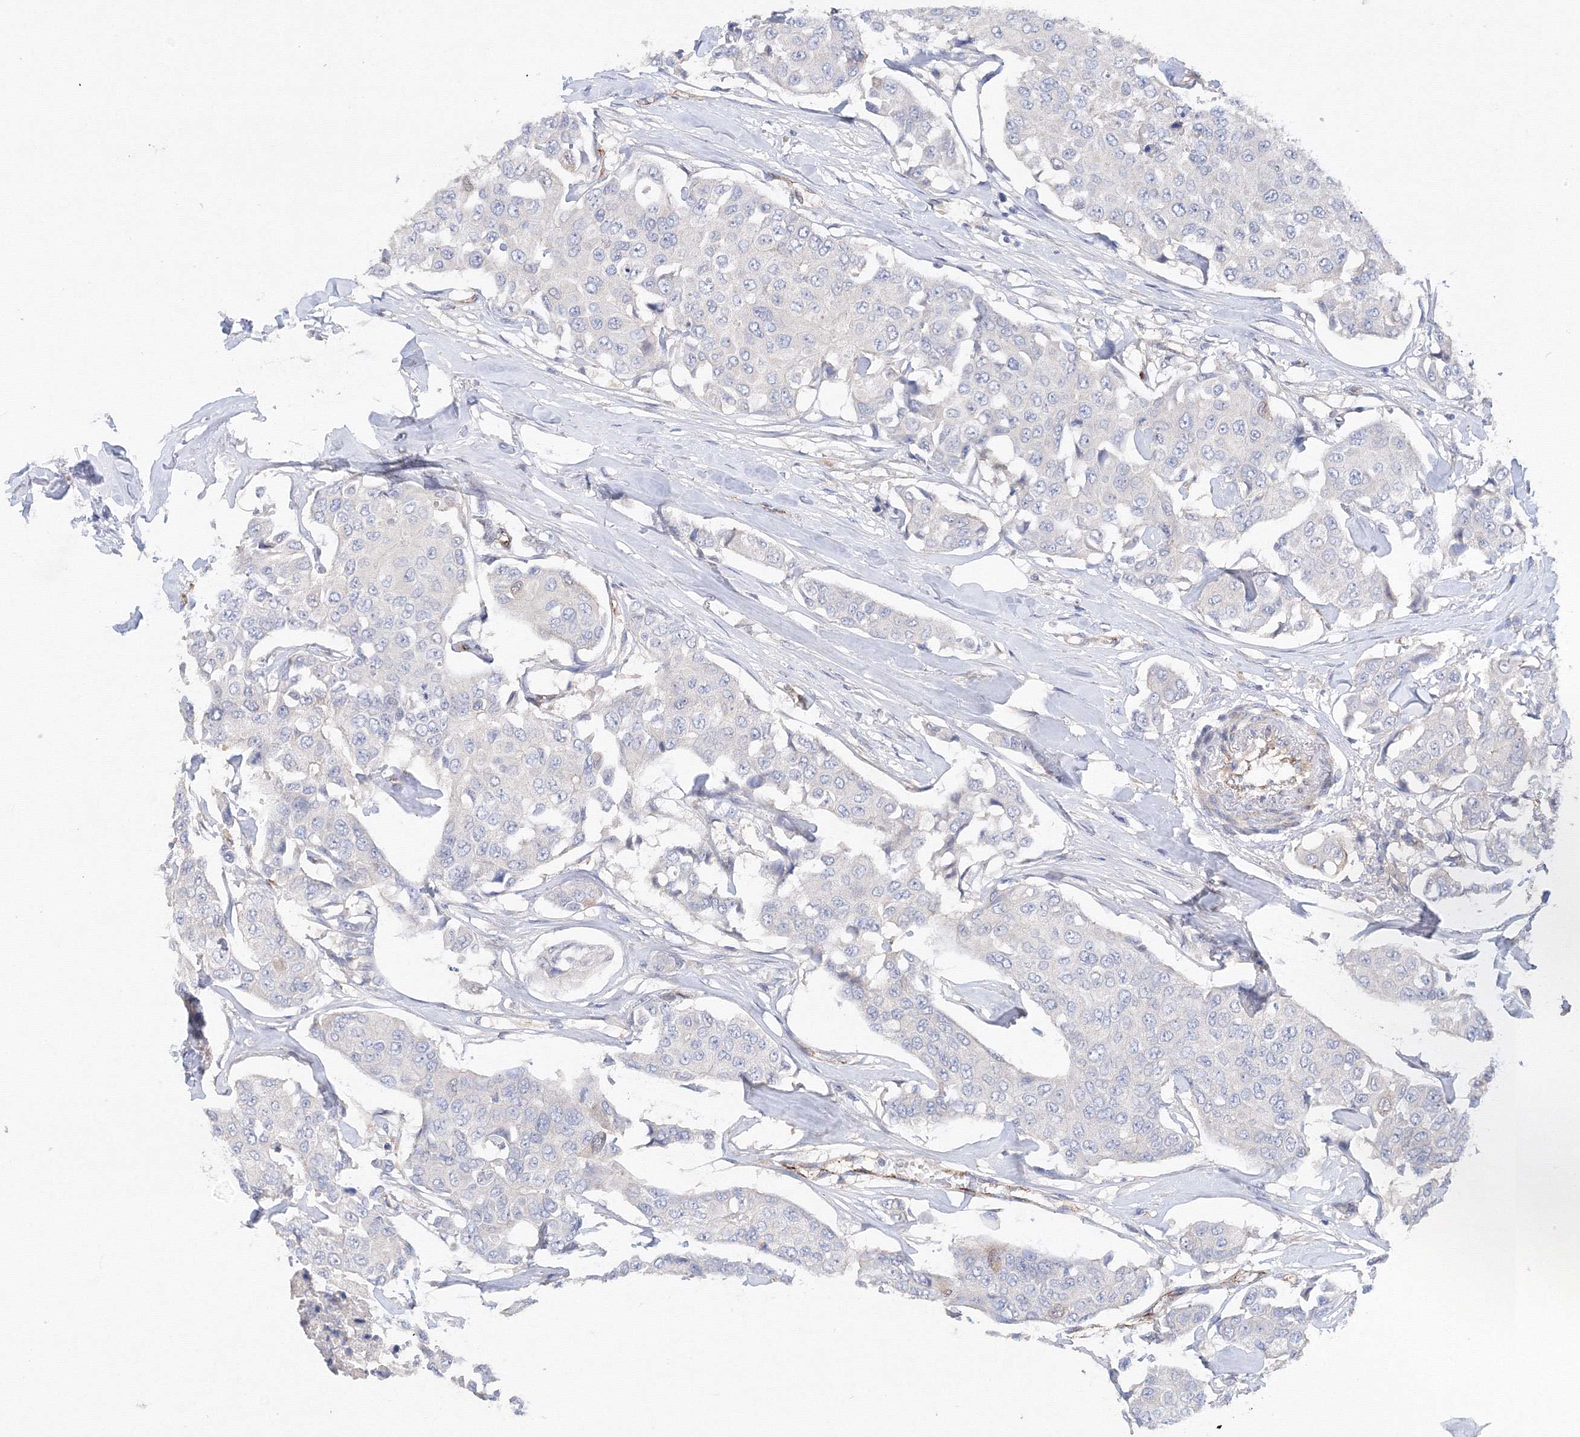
{"staining": {"intensity": "negative", "quantity": "none", "location": "none"}, "tissue": "breast cancer", "cell_type": "Tumor cells", "image_type": "cancer", "snomed": [{"axis": "morphology", "description": "Duct carcinoma"}, {"axis": "topography", "description": "Breast"}], "caption": "Immunohistochemistry (IHC) micrograph of neoplastic tissue: breast invasive ductal carcinoma stained with DAB (3,3'-diaminobenzidine) shows no significant protein expression in tumor cells.", "gene": "DIS3L2", "patient": {"sex": "female", "age": 80}}